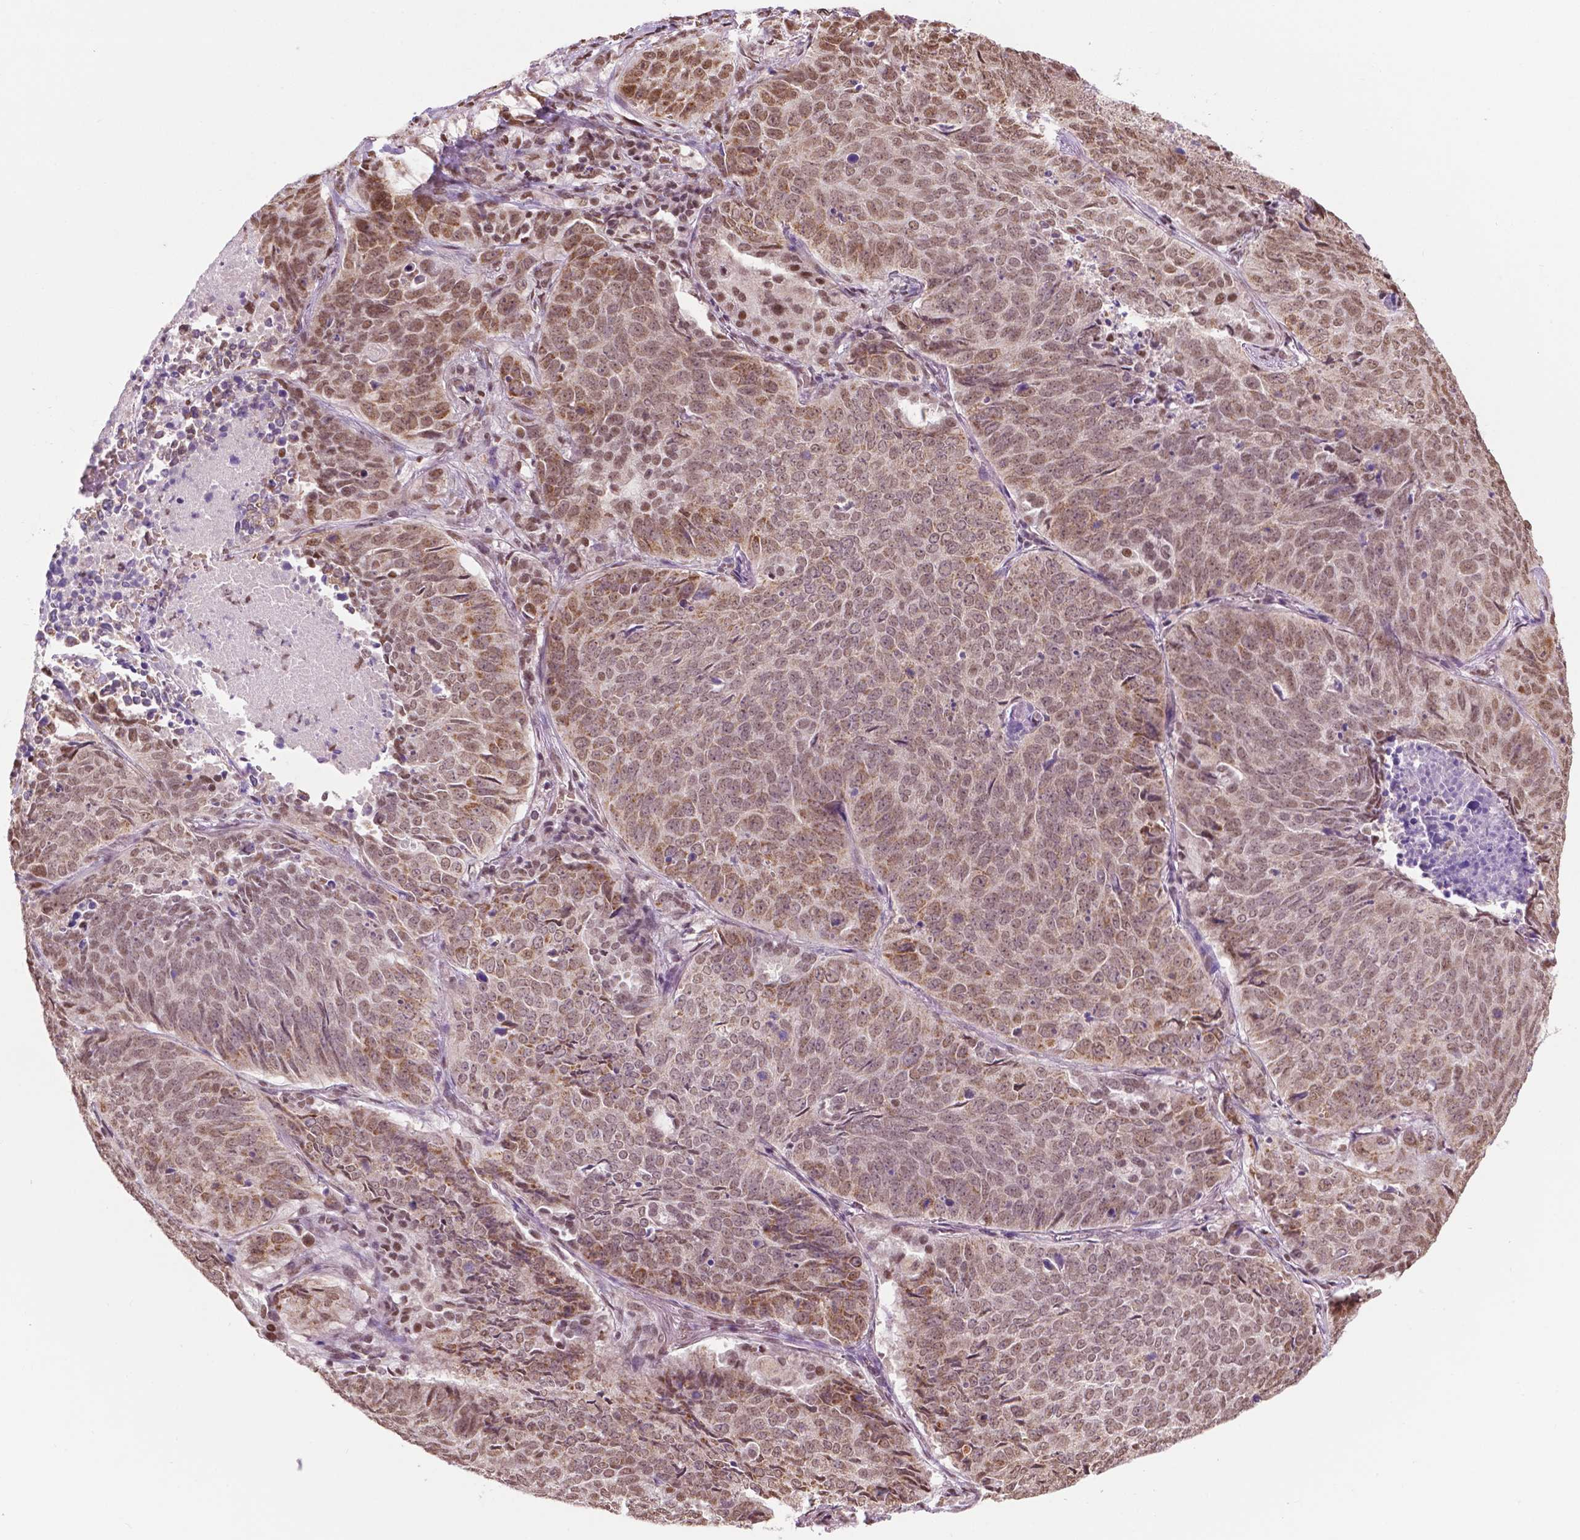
{"staining": {"intensity": "moderate", "quantity": ">75%", "location": "cytoplasmic/membranous,nuclear"}, "tissue": "lung cancer", "cell_type": "Tumor cells", "image_type": "cancer", "snomed": [{"axis": "morphology", "description": "Normal tissue, NOS"}, {"axis": "morphology", "description": "Squamous cell carcinoma, NOS"}, {"axis": "topography", "description": "Bronchus"}, {"axis": "topography", "description": "Lung"}], "caption": "This micrograph reveals immunohistochemistry staining of lung cancer, with medium moderate cytoplasmic/membranous and nuclear staining in approximately >75% of tumor cells.", "gene": "COL23A1", "patient": {"sex": "male", "age": 64}}